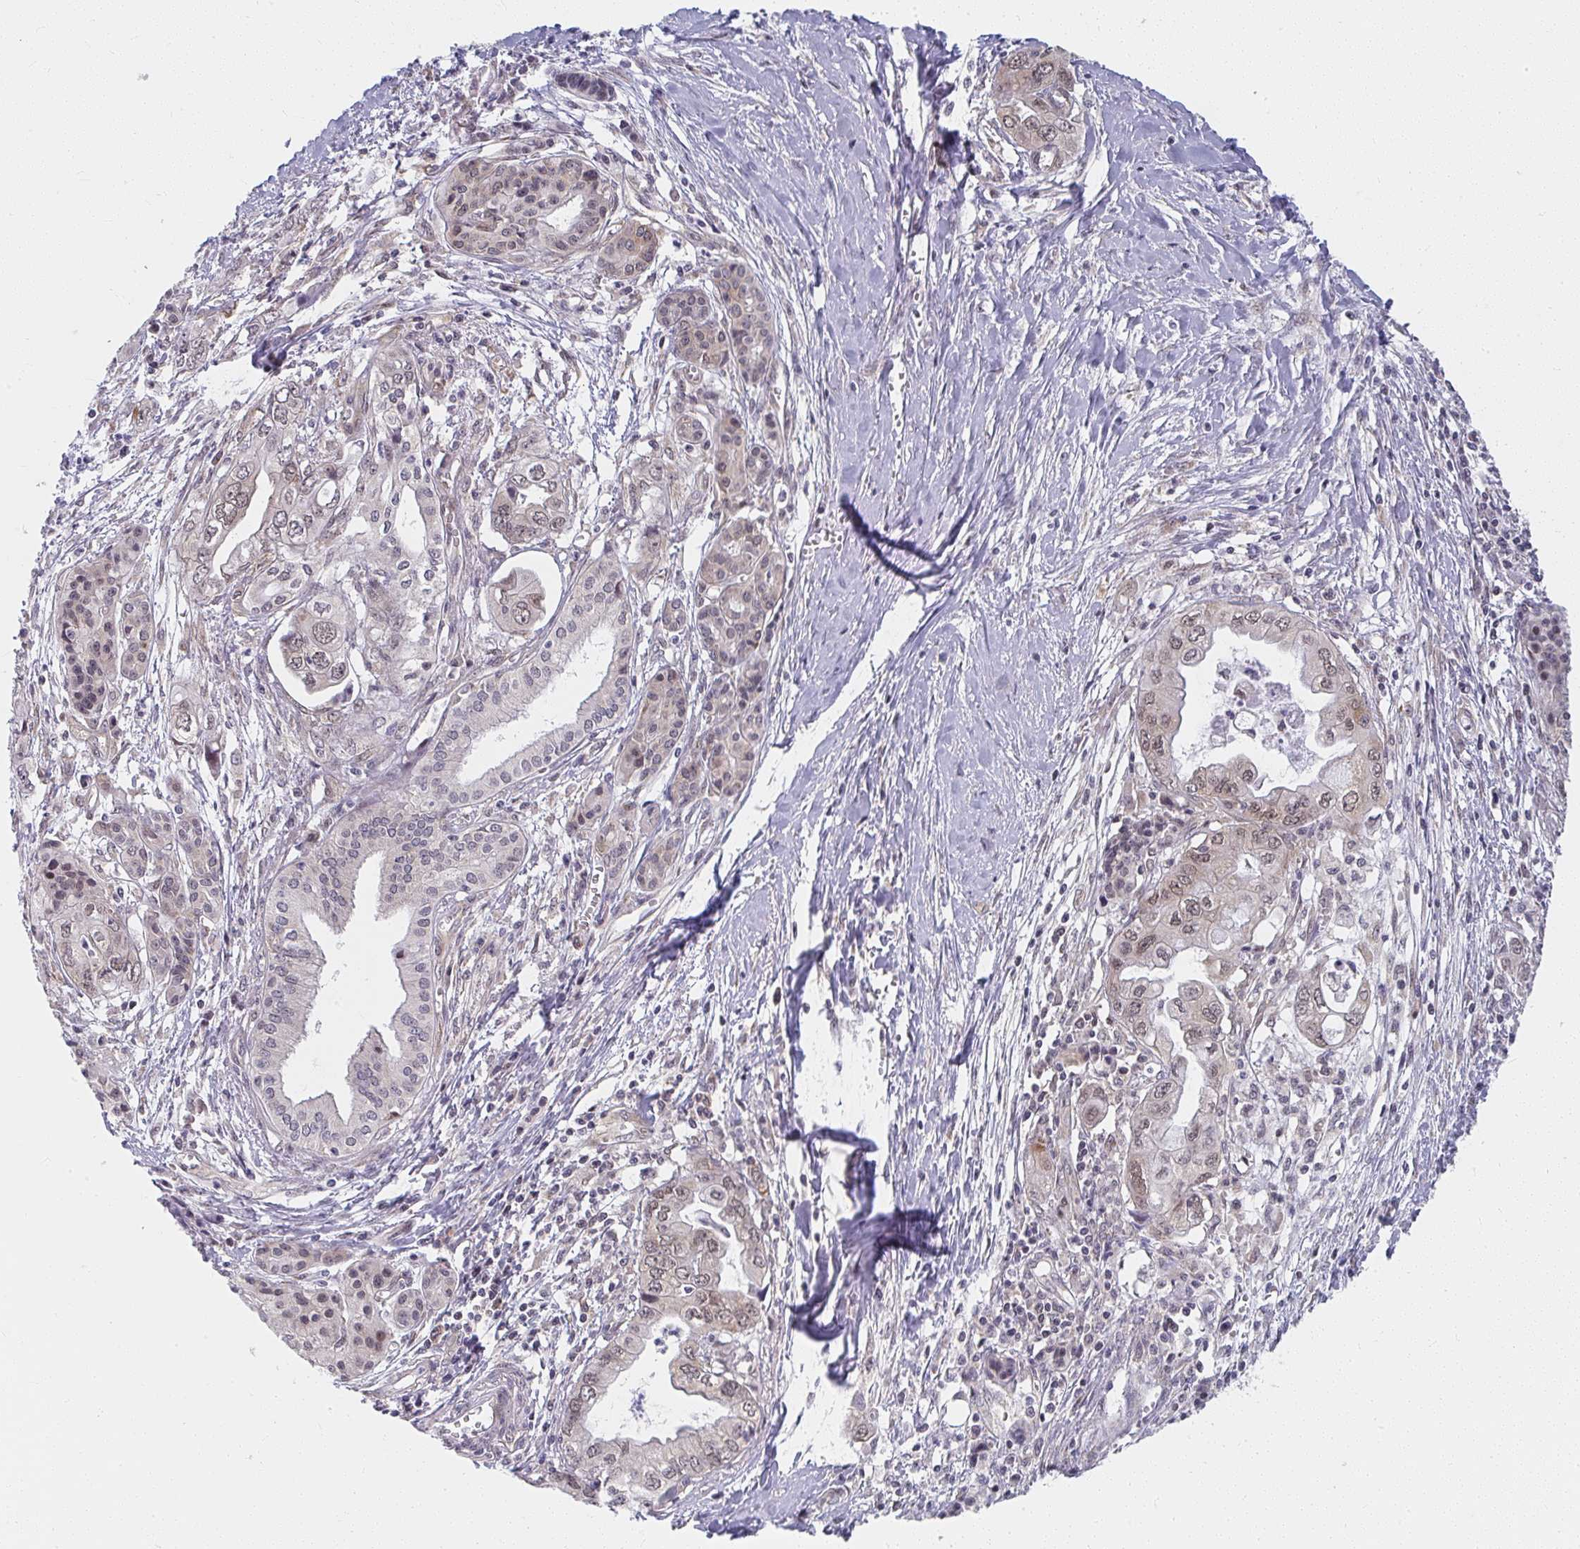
{"staining": {"intensity": "weak", "quantity": "25%-75%", "location": "nuclear"}, "tissue": "pancreatic cancer", "cell_type": "Tumor cells", "image_type": "cancer", "snomed": [{"axis": "morphology", "description": "Adenocarcinoma, NOS"}, {"axis": "topography", "description": "Pancreas"}], "caption": "A brown stain highlights weak nuclear staining of a protein in pancreatic cancer tumor cells.", "gene": "SYNCRIP", "patient": {"sex": "male", "age": 68}}